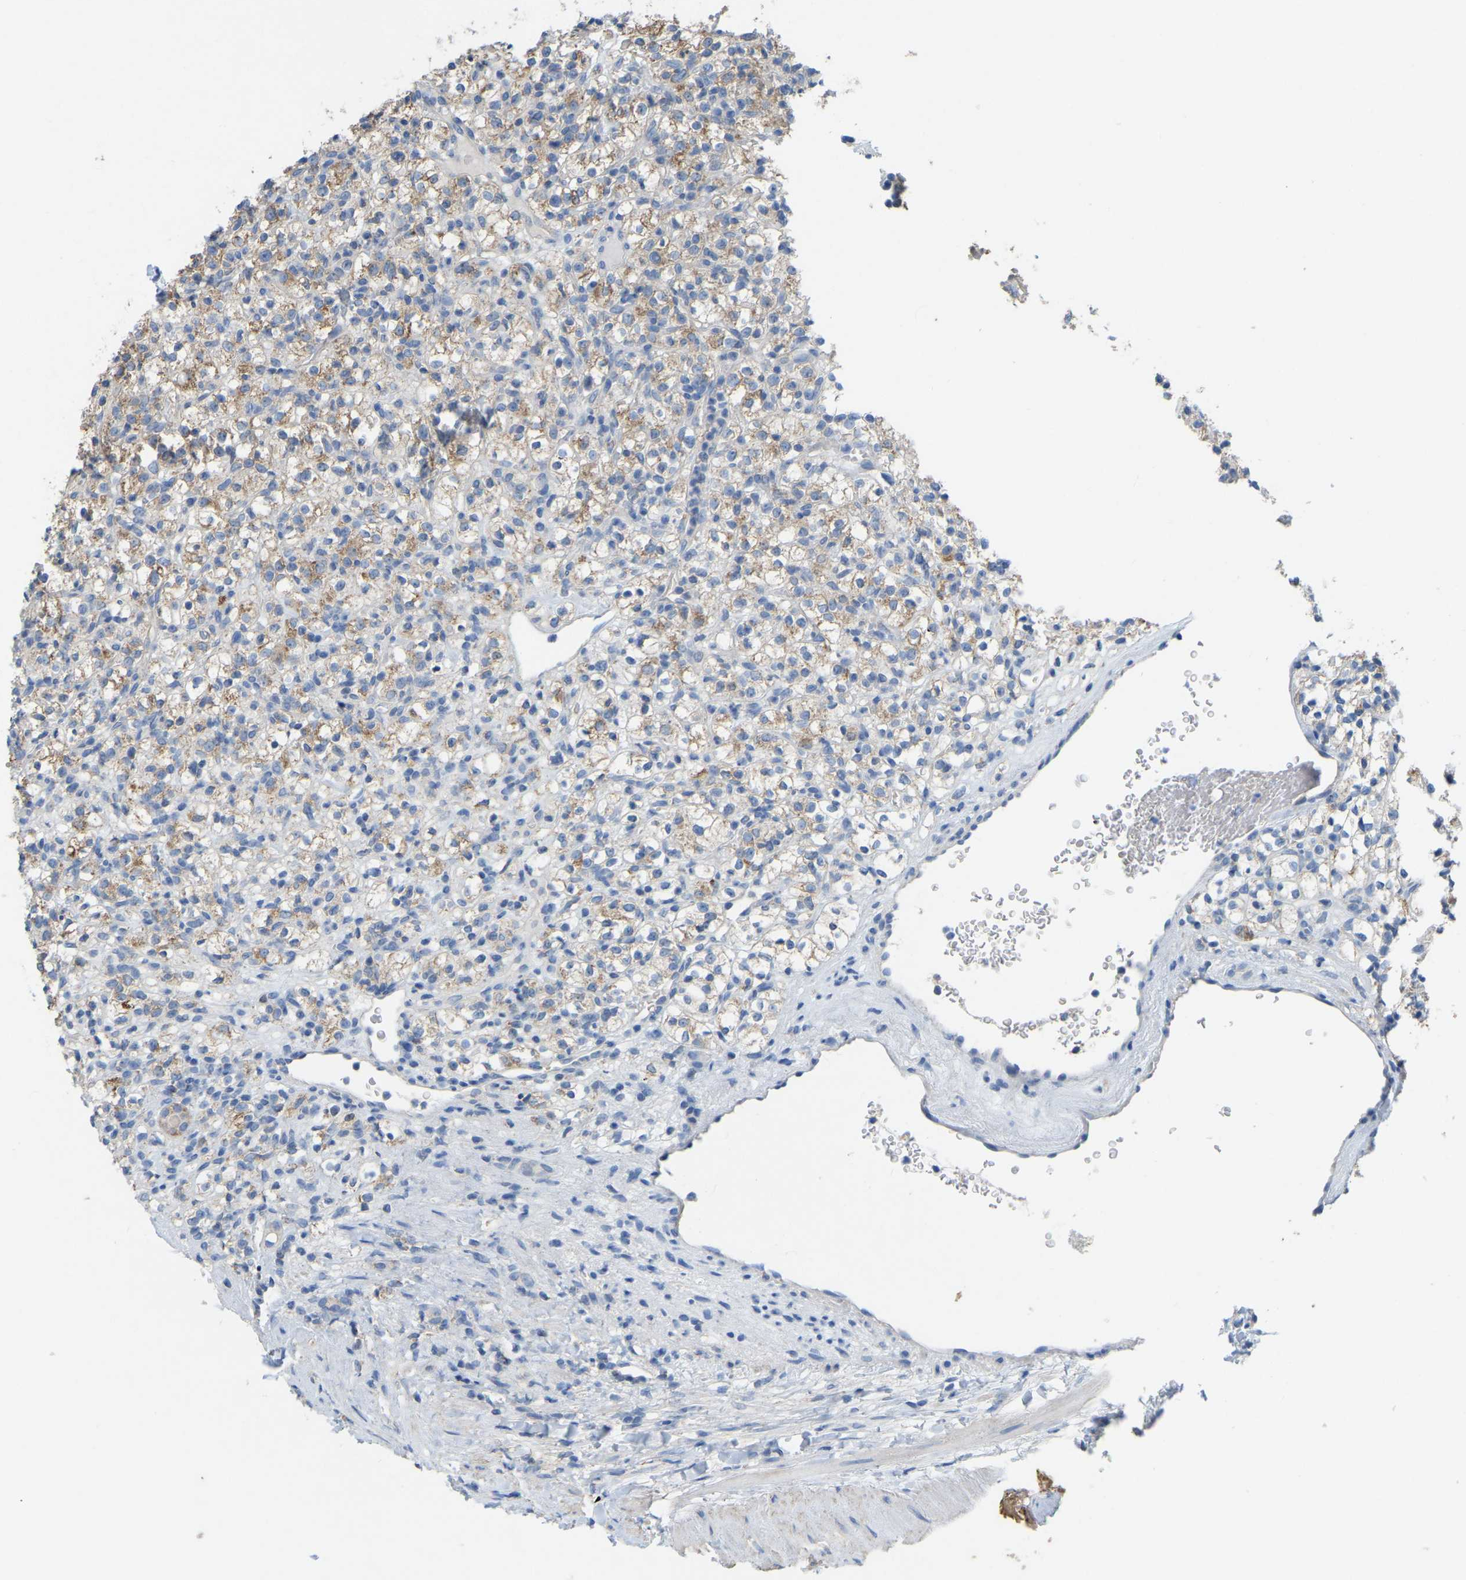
{"staining": {"intensity": "moderate", "quantity": "25%-75%", "location": "cytoplasmic/membranous"}, "tissue": "renal cancer", "cell_type": "Tumor cells", "image_type": "cancer", "snomed": [{"axis": "morphology", "description": "Normal tissue, NOS"}, {"axis": "morphology", "description": "Adenocarcinoma, NOS"}, {"axis": "topography", "description": "Kidney"}], "caption": "Adenocarcinoma (renal) tissue demonstrates moderate cytoplasmic/membranous positivity in about 25%-75% of tumor cells", "gene": "SERPINB5", "patient": {"sex": "female", "age": 72}}